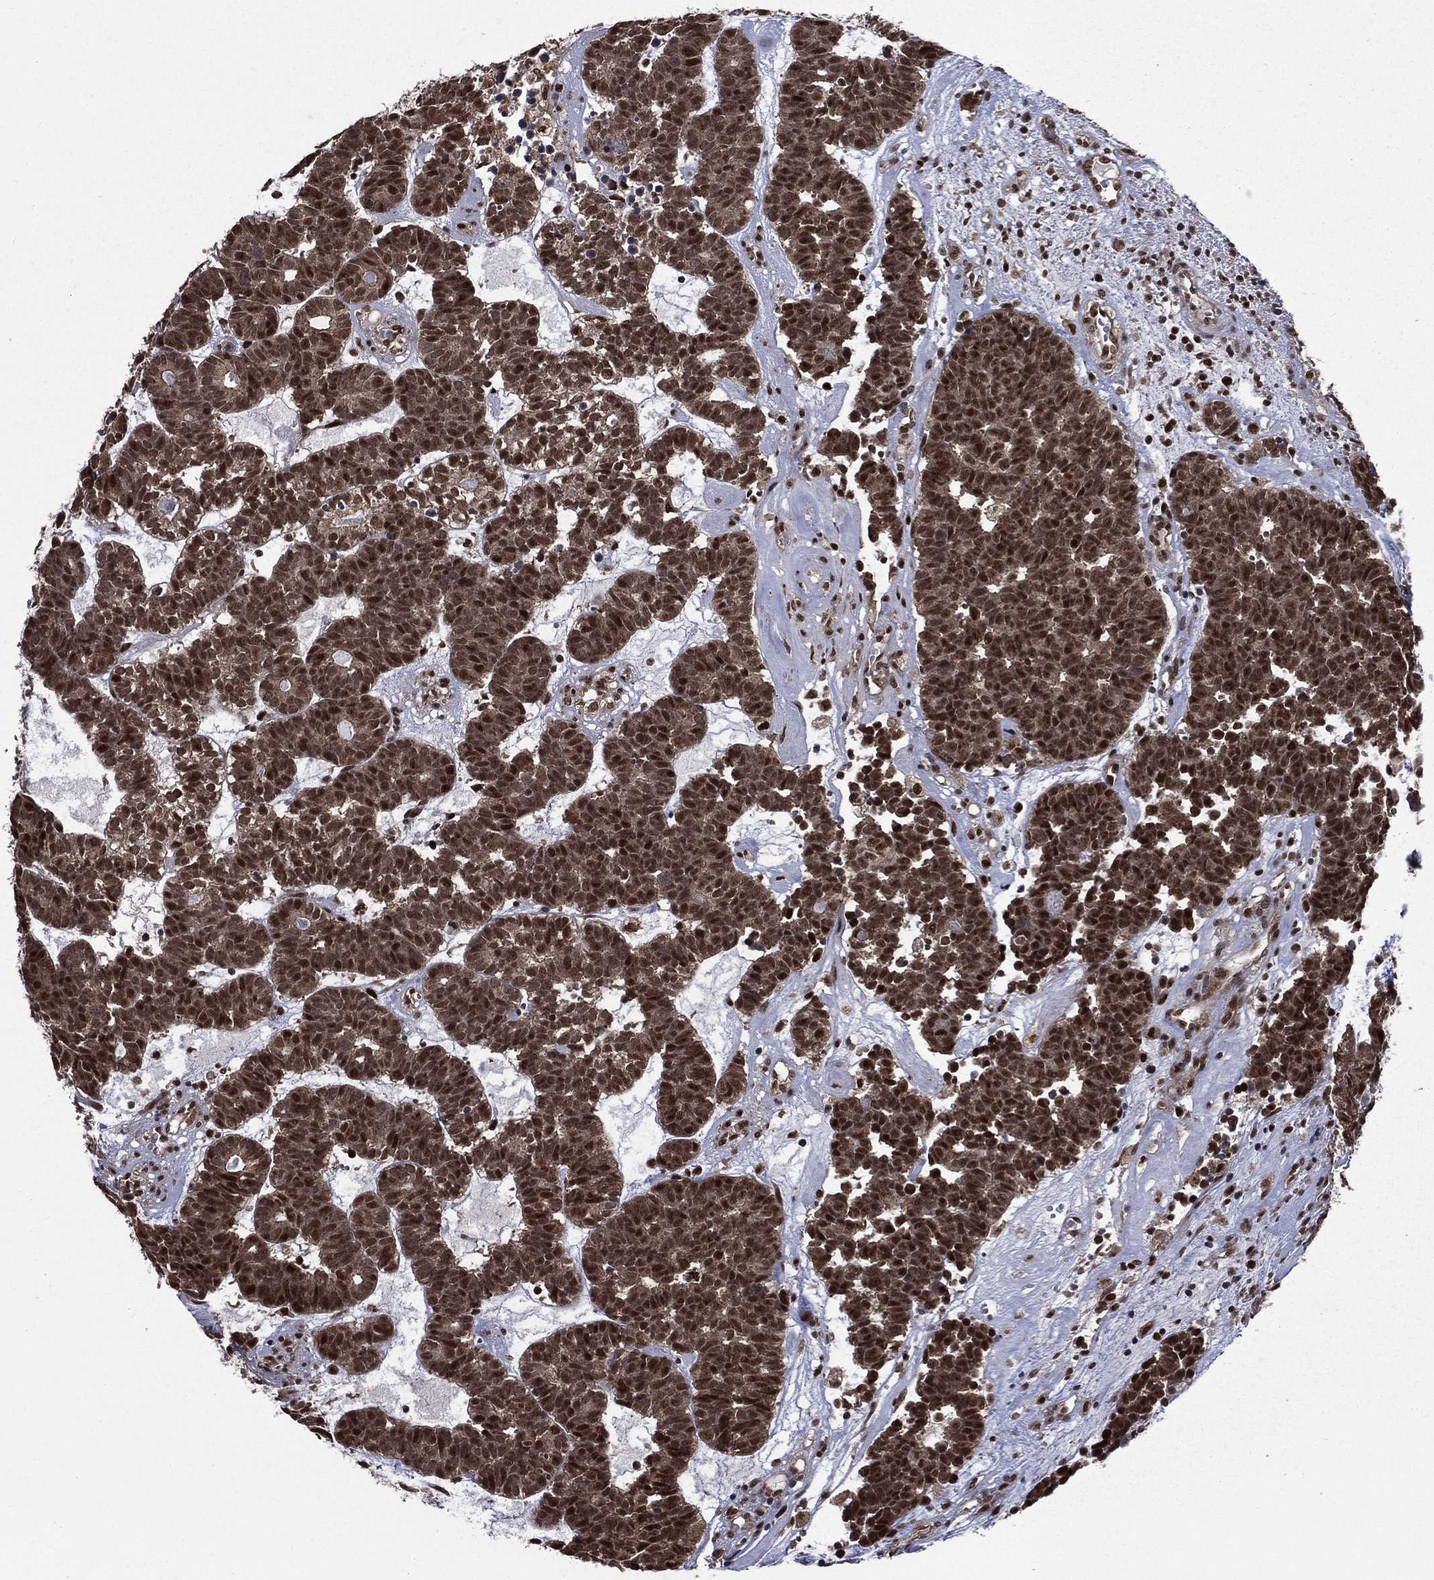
{"staining": {"intensity": "strong", "quantity": ">75%", "location": "cytoplasmic/membranous,nuclear"}, "tissue": "head and neck cancer", "cell_type": "Tumor cells", "image_type": "cancer", "snomed": [{"axis": "morphology", "description": "Adenocarcinoma, NOS"}, {"axis": "topography", "description": "Head-Neck"}], "caption": "Immunohistochemical staining of human adenocarcinoma (head and neck) demonstrates strong cytoplasmic/membranous and nuclear protein staining in about >75% of tumor cells.", "gene": "JMJD6", "patient": {"sex": "female", "age": 81}}